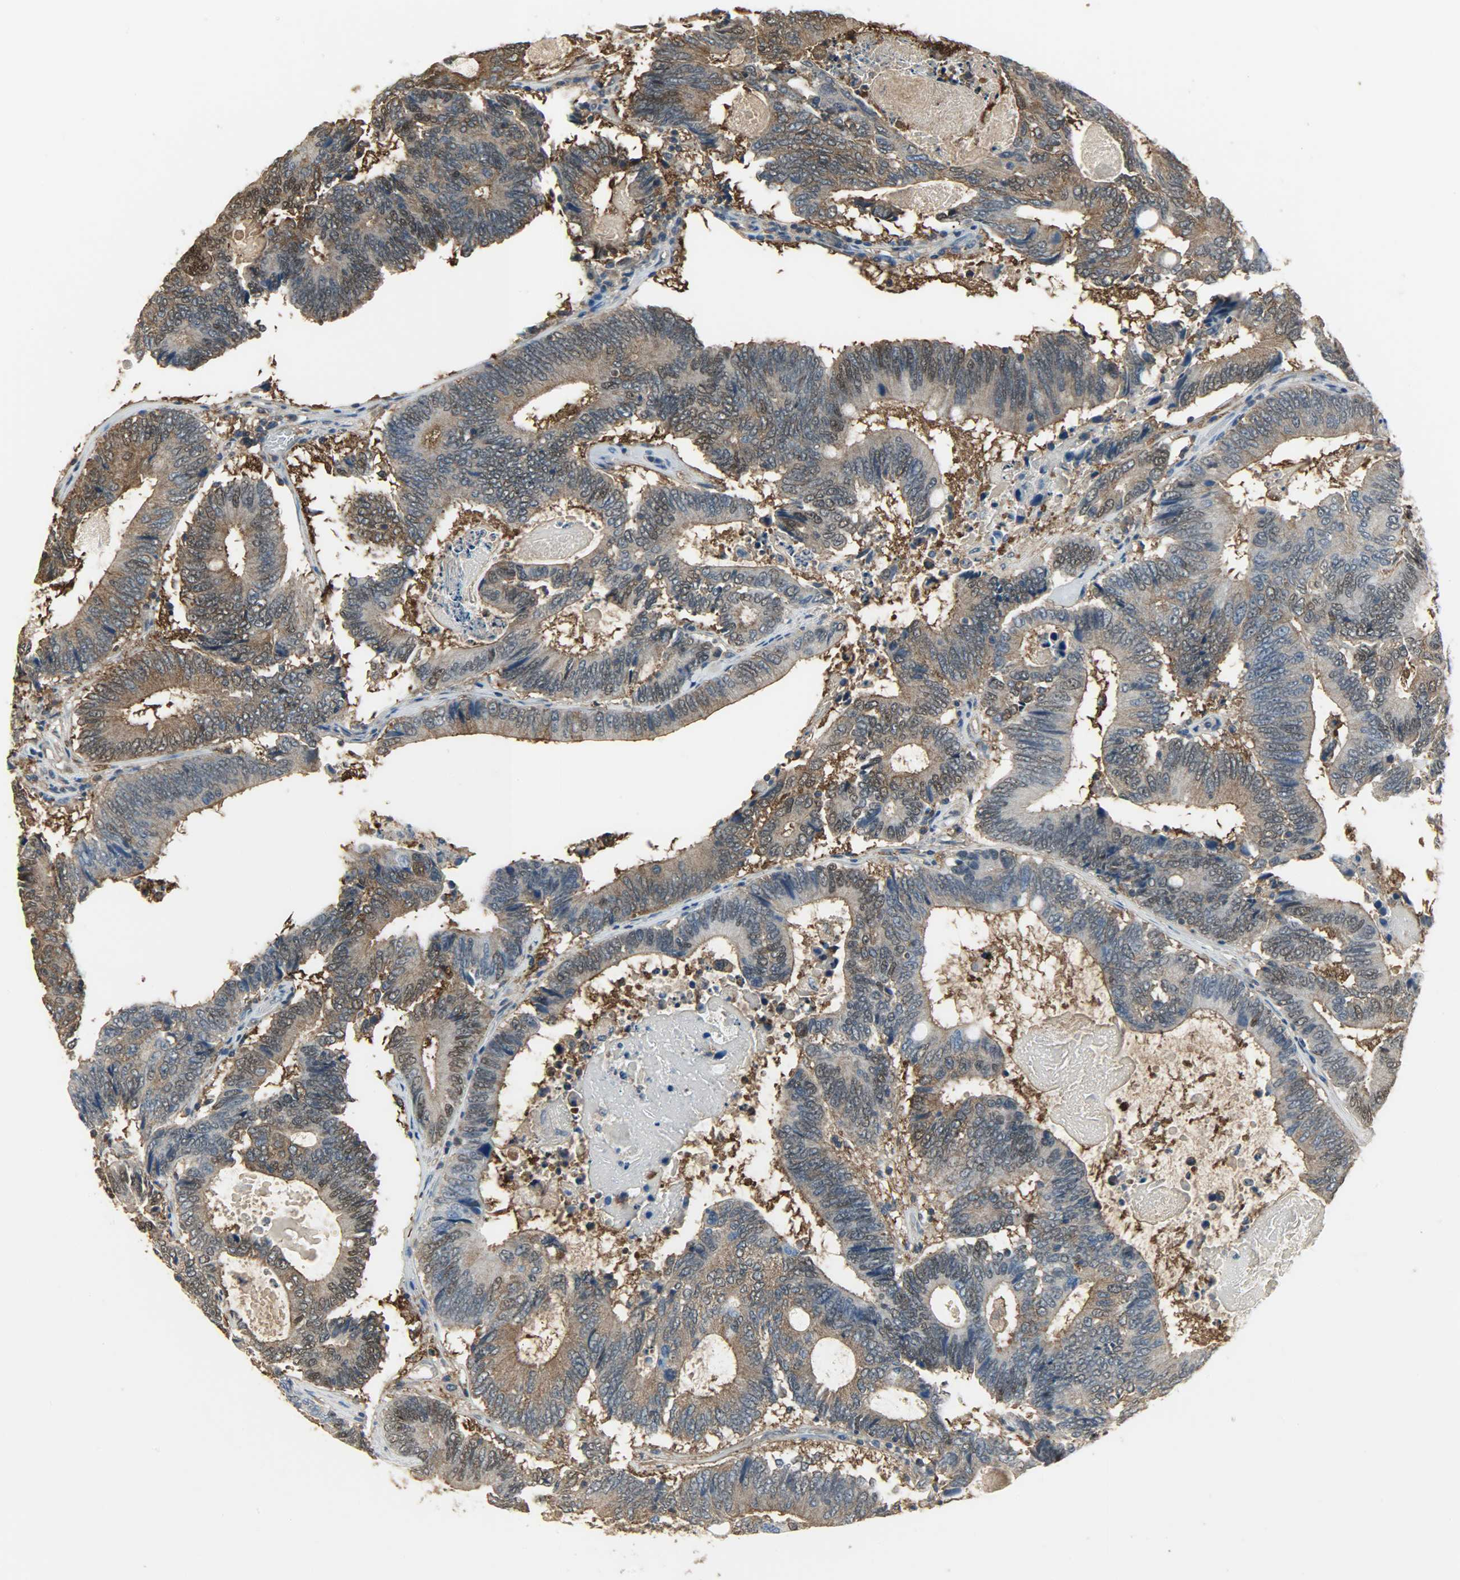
{"staining": {"intensity": "moderate", "quantity": ">75%", "location": "cytoplasmic/membranous,nuclear"}, "tissue": "colorectal cancer", "cell_type": "Tumor cells", "image_type": "cancer", "snomed": [{"axis": "morphology", "description": "Adenocarcinoma, NOS"}, {"axis": "topography", "description": "Colon"}], "caption": "Adenocarcinoma (colorectal) was stained to show a protein in brown. There is medium levels of moderate cytoplasmic/membranous and nuclear staining in about >75% of tumor cells. (Brightfield microscopy of DAB IHC at high magnification).", "gene": "LDHB", "patient": {"sex": "female", "age": 78}}